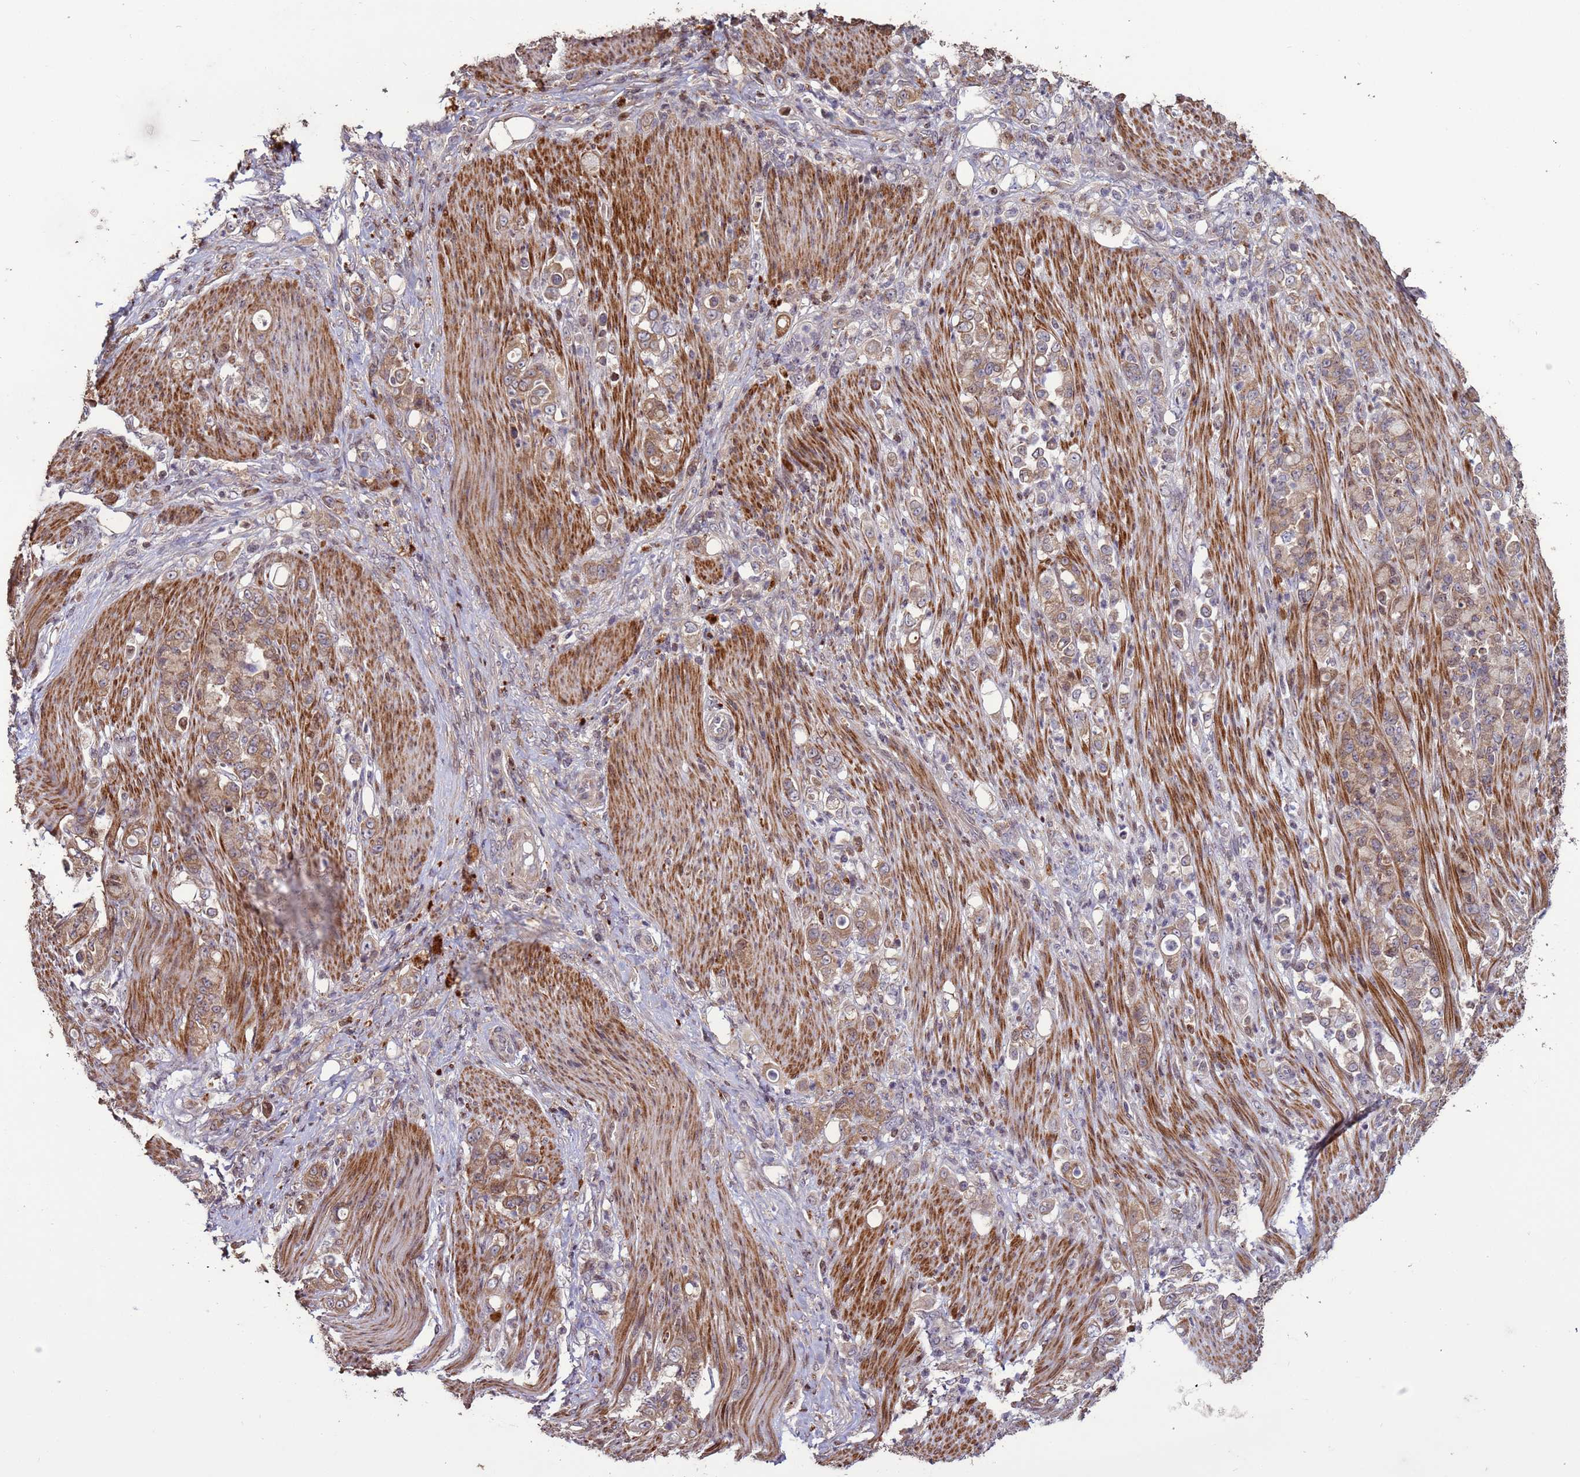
{"staining": {"intensity": "weak", "quantity": ">75%", "location": "cytoplasmic/membranous"}, "tissue": "stomach cancer", "cell_type": "Tumor cells", "image_type": "cancer", "snomed": [{"axis": "morphology", "description": "Normal tissue, NOS"}, {"axis": "morphology", "description": "Adenocarcinoma, NOS"}, {"axis": "topography", "description": "Stomach"}], "caption": "Stomach cancer (adenocarcinoma) was stained to show a protein in brown. There is low levels of weak cytoplasmic/membranous staining in approximately >75% of tumor cells.", "gene": "HGH1", "patient": {"sex": "female", "age": 79}}